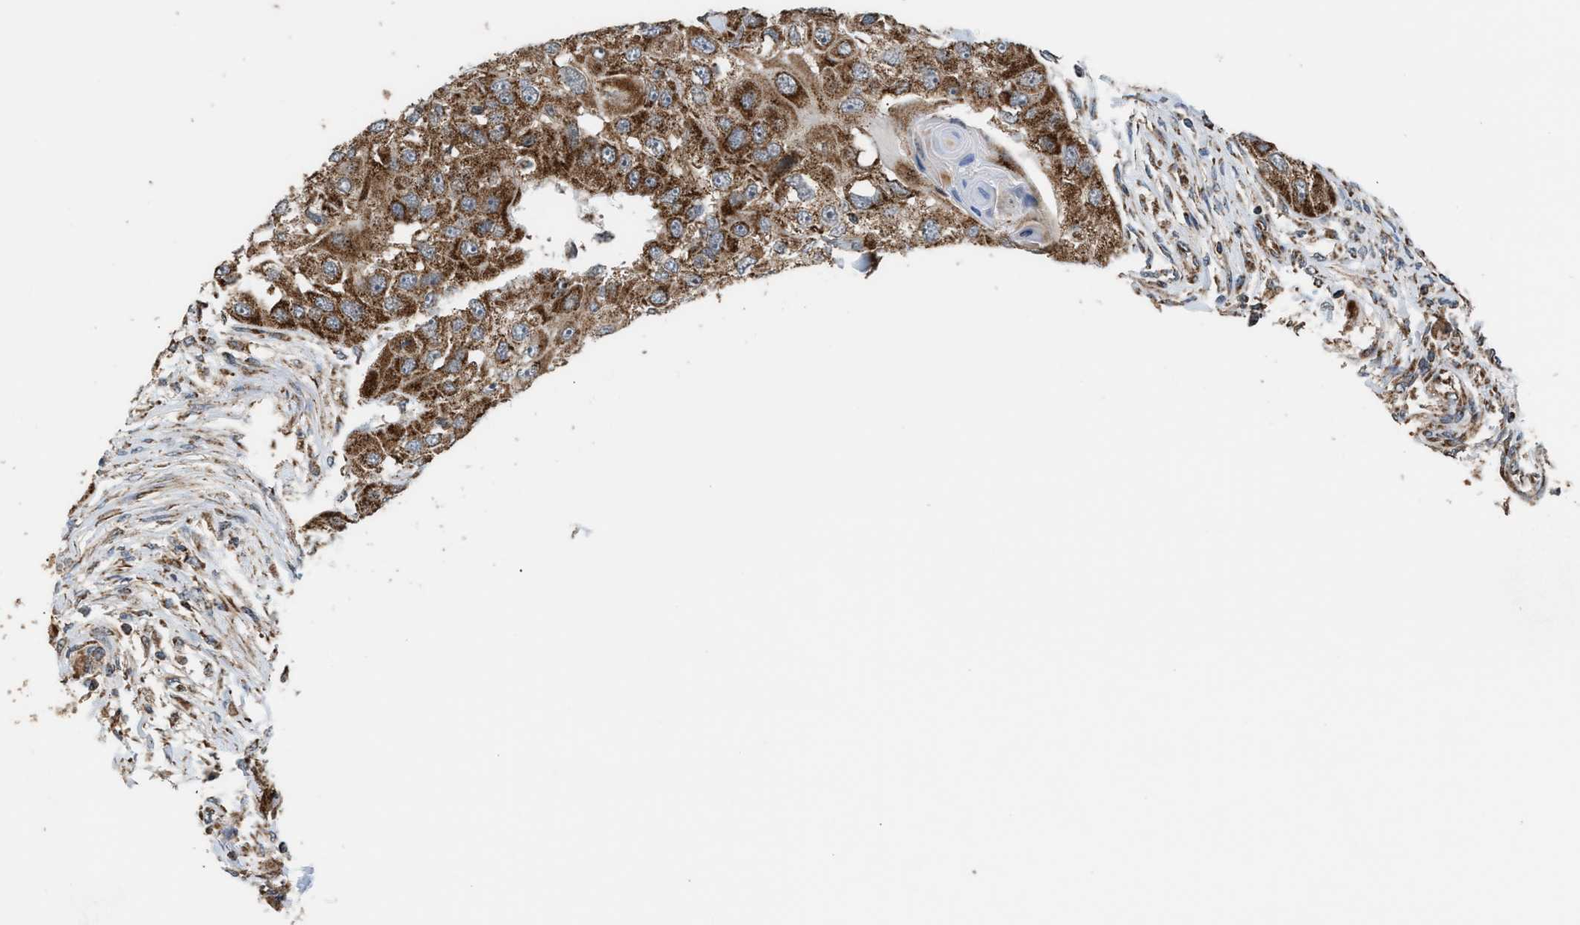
{"staining": {"intensity": "moderate", "quantity": ">75%", "location": "cytoplasmic/membranous"}, "tissue": "head and neck cancer", "cell_type": "Tumor cells", "image_type": "cancer", "snomed": [{"axis": "morphology", "description": "Normal tissue, NOS"}, {"axis": "morphology", "description": "Squamous cell carcinoma, NOS"}, {"axis": "topography", "description": "Skeletal muscle"}, {"axis": "topography", "description": "Head-Neck"}], "caption": "The image exhibits immunohistochemical staining of head and neck squamous cell carcinoma. There is moderate cytoplasmic/membranous staining is present in approximately >75% of tumor cells. (DAB = brown stain, brightfield microscopy at high magnification).", "gene": "SGSM2", "patient": {"sex": "male", "age": 51}}